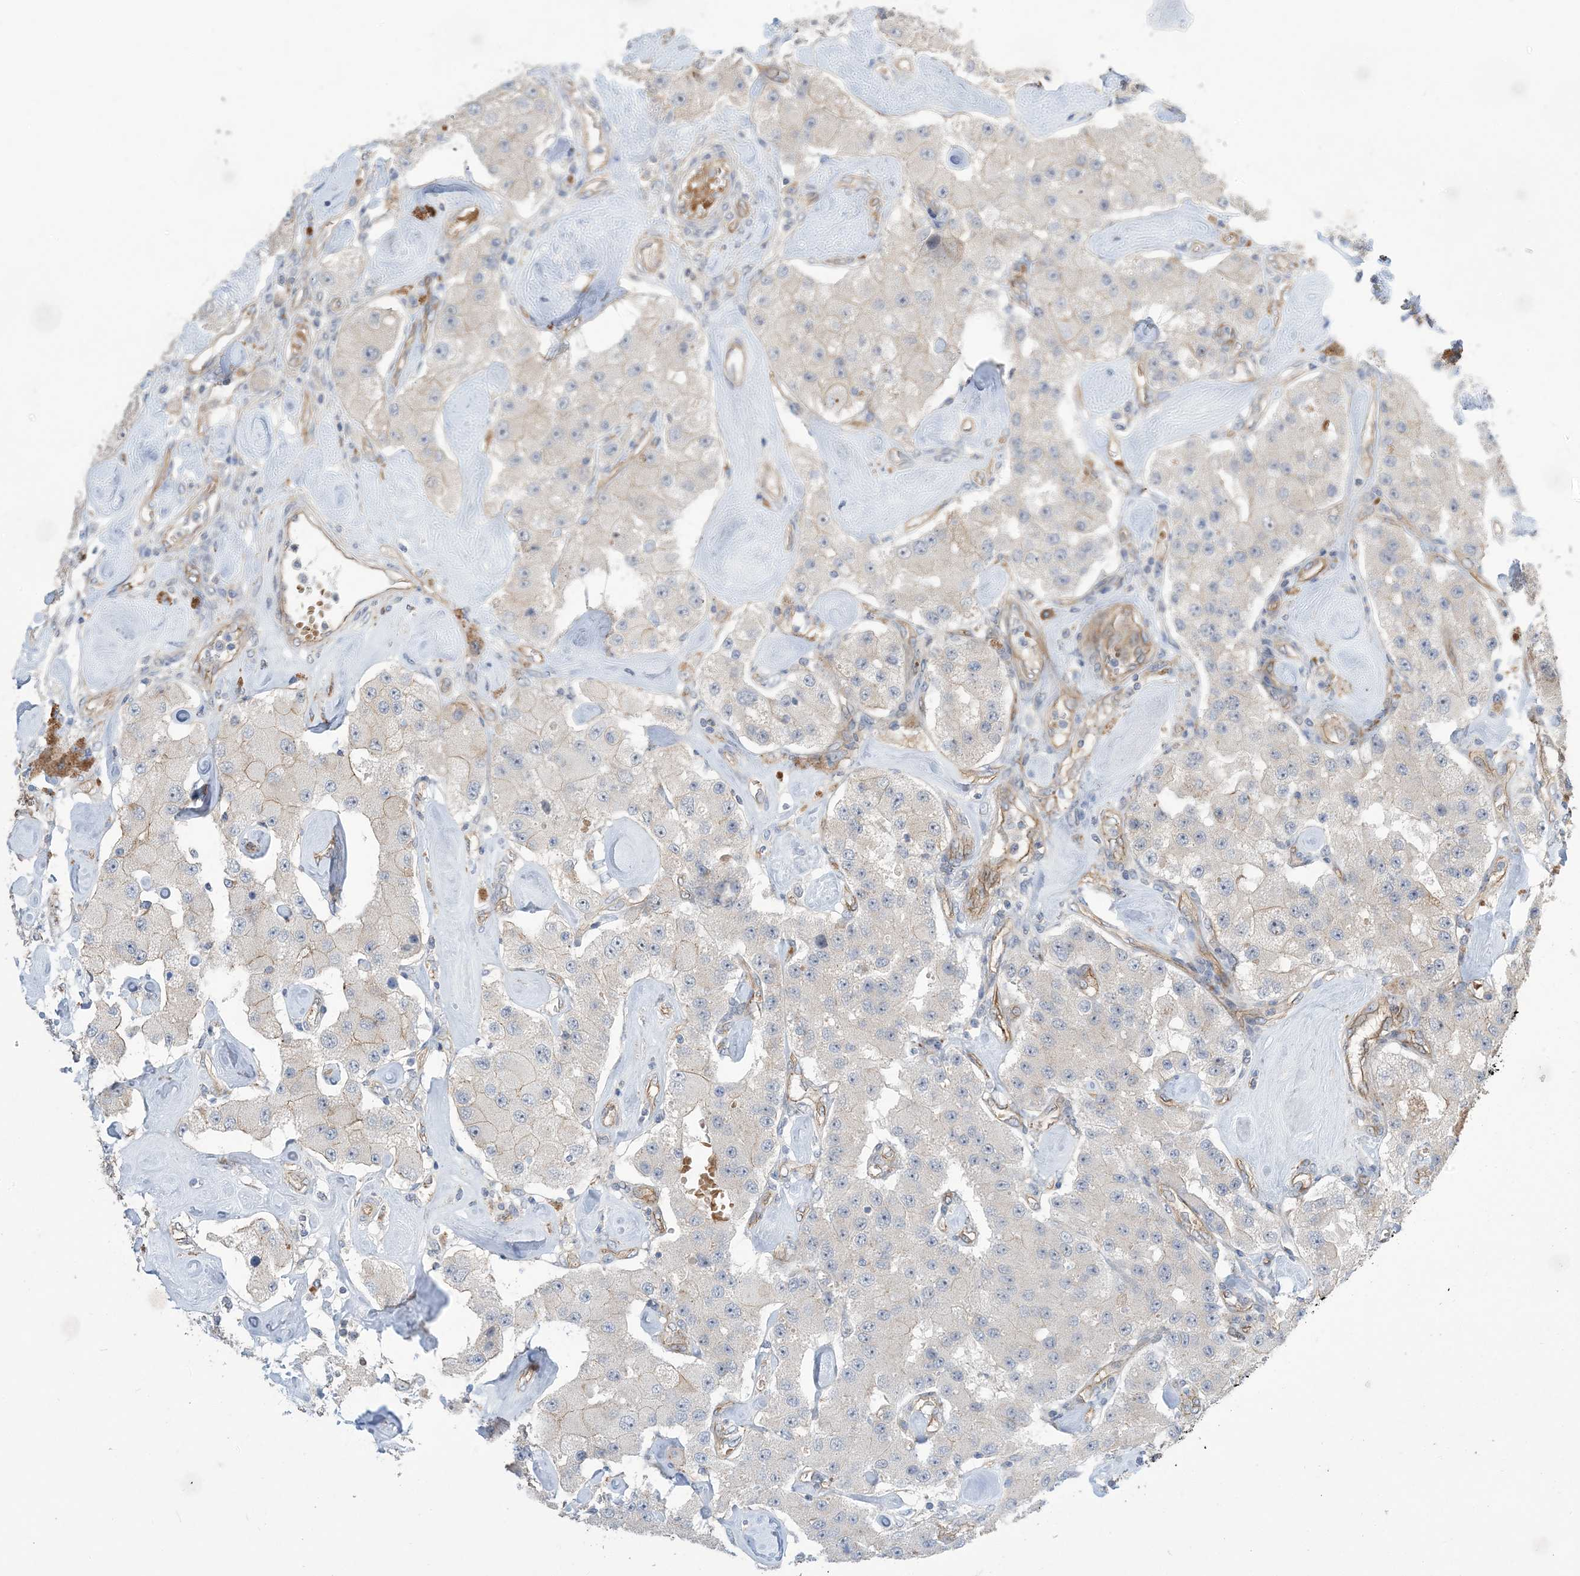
{"staining": {"intensity": "negative", "quantity": "none", "location": "none"}, "tissue": "carcinoid", "cell_type": "Tumor cells", "image_type": "cancer", "snomed": [{"axis": "morphology", "description": "Carcinoid, malignant, NOS"}, {"axis": "topography", "description": "Pancreas"}], "caption": "Image shows no significant protein staining in tumor cells of malignant carcinoid. (DAB immunohistochemistry, high magnification).", "gene": "AOC1", "patient": {"sex": "male", "age": 41}}